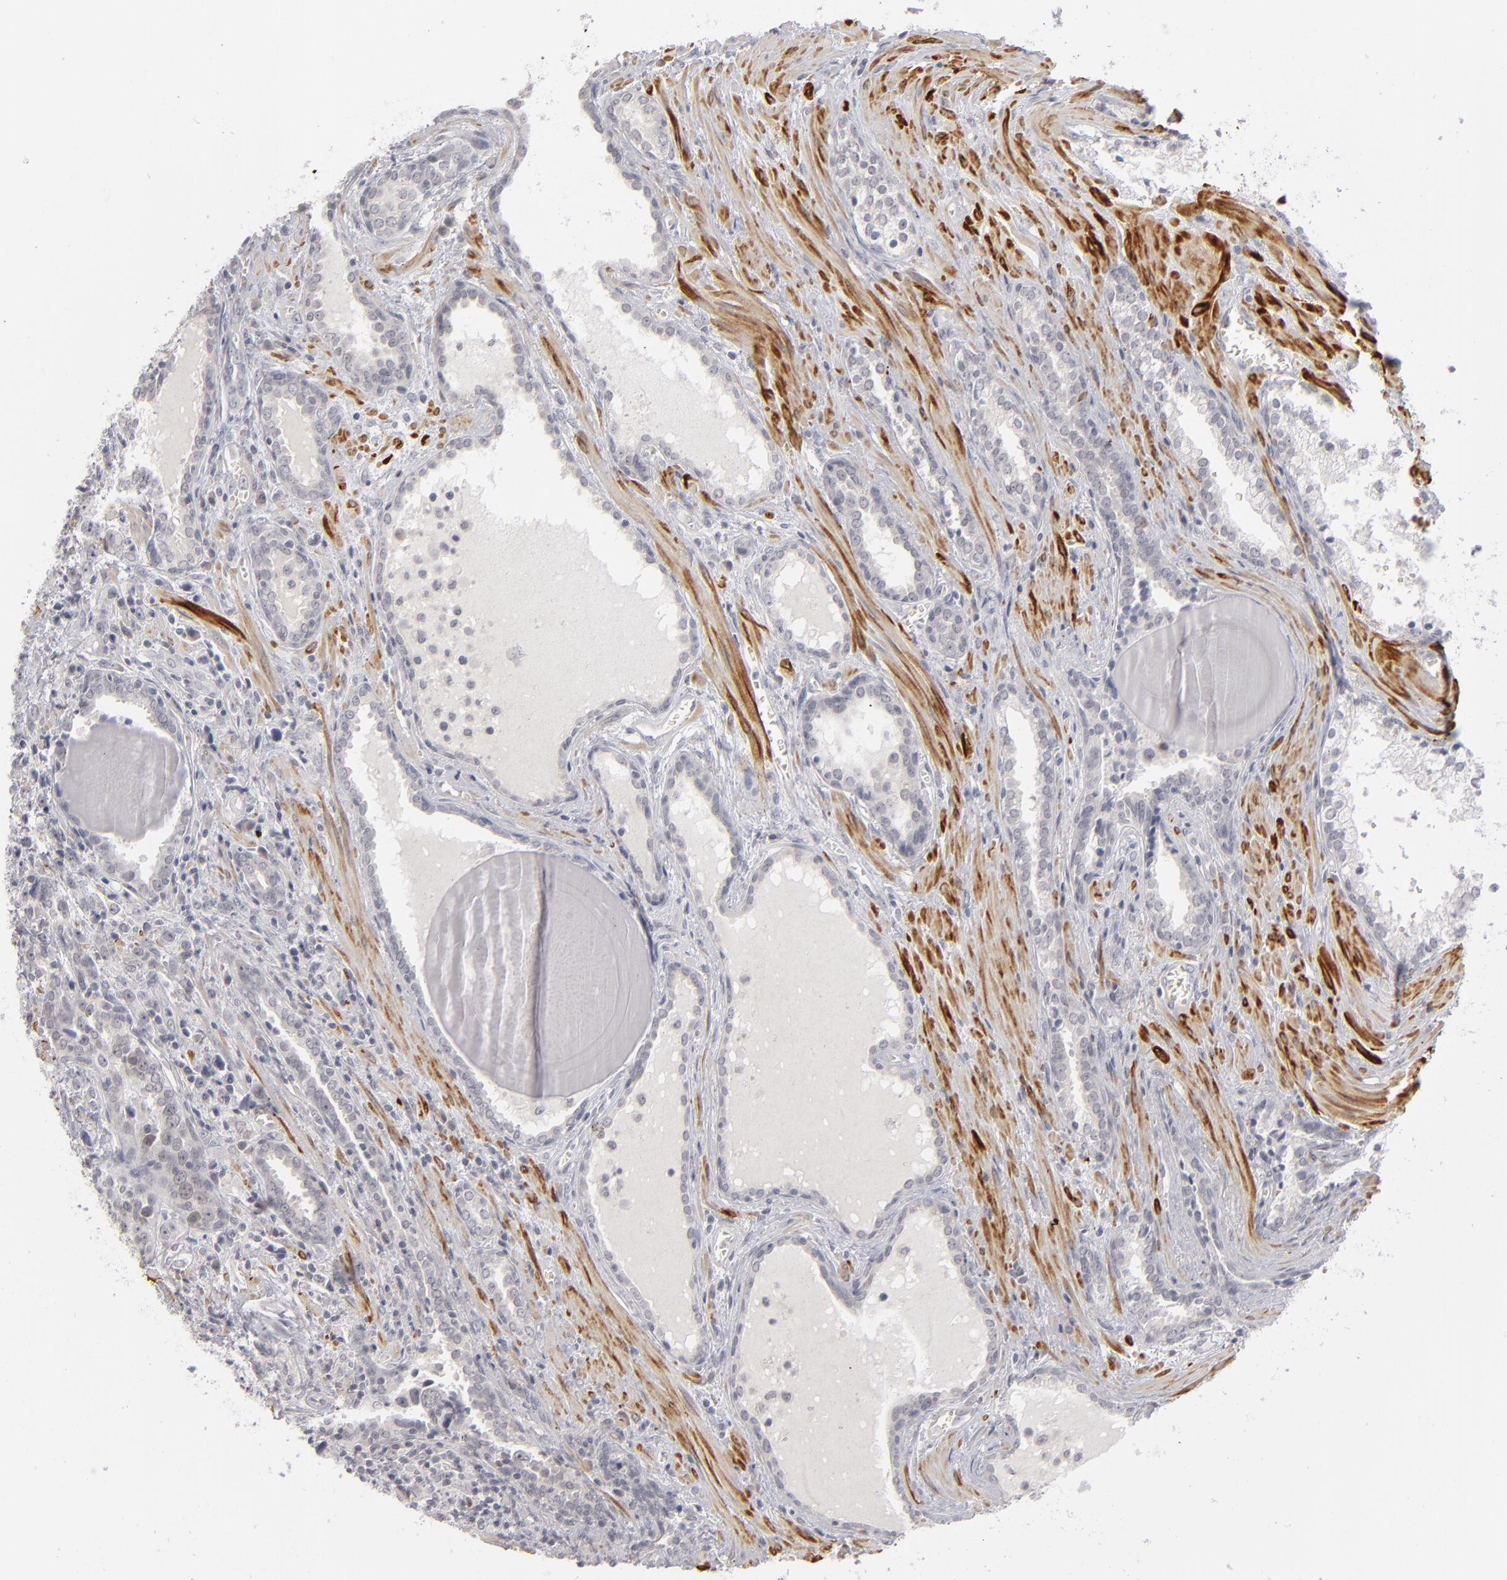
{"staining": {"intensity": "negative", "quantity": "none", "location": "none"}, "tissue": "prostate cancer", "cell_type": "Tumor cells", "image_type": "cancer", "snomed": [{"axis": "morphology", "description": "Adenocarcinoma, High grade"}, {"axis": "topography", "description": "Prostate"}], "caption": "An IHC micrograph of adenocarcinoma (high-grade) (prostate) is shown. There is no staining in tumor cells of adenocarcinoma (high-grade) (prostate).", "gene": "KIAA1210", "patient": {"sex": "male", "age": 71}}